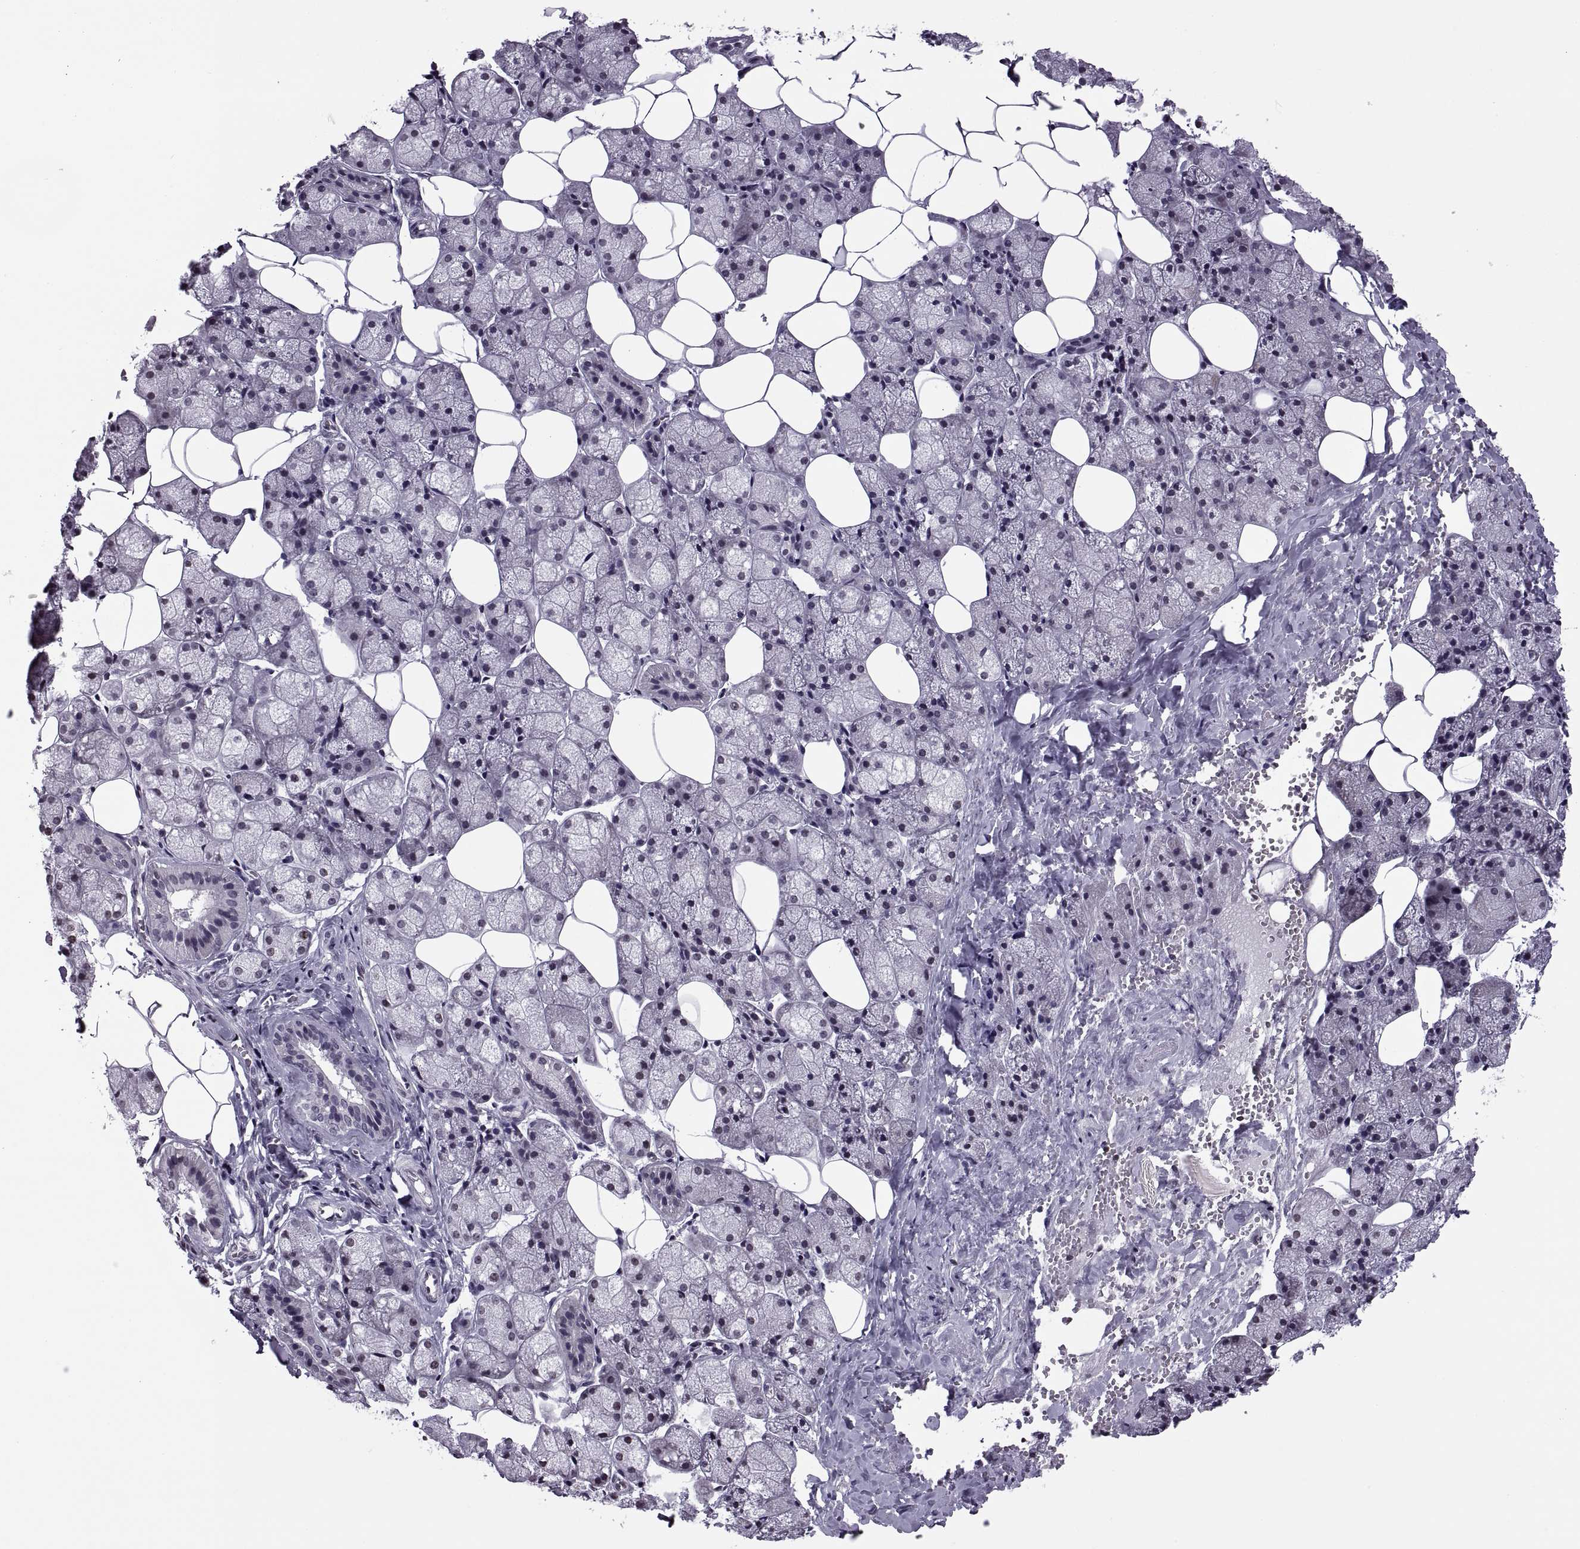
{"staining": {"intensity": "negative", "quantity": "none", "location": "none"}, "tissue": "salivary gland", "cell_type": "Glandular cells", "image_type": "normal", "snomed": [{"axis": "morphology", "description": "Normal tissue, NOS"}, {"axis": "topography", "description": "Salivary gland"}], "caption": "High power microscopy micrograph of an IHC micrograph of benign salivary gland, revealing no significant staining in glandular cells. (DAB (3,3'-diaminobenzidine) immunohistochemistry visualized using brightfield microscopy, high magnification).", "gene": "H1", "patient": {"sex": "male", "age": 38}}